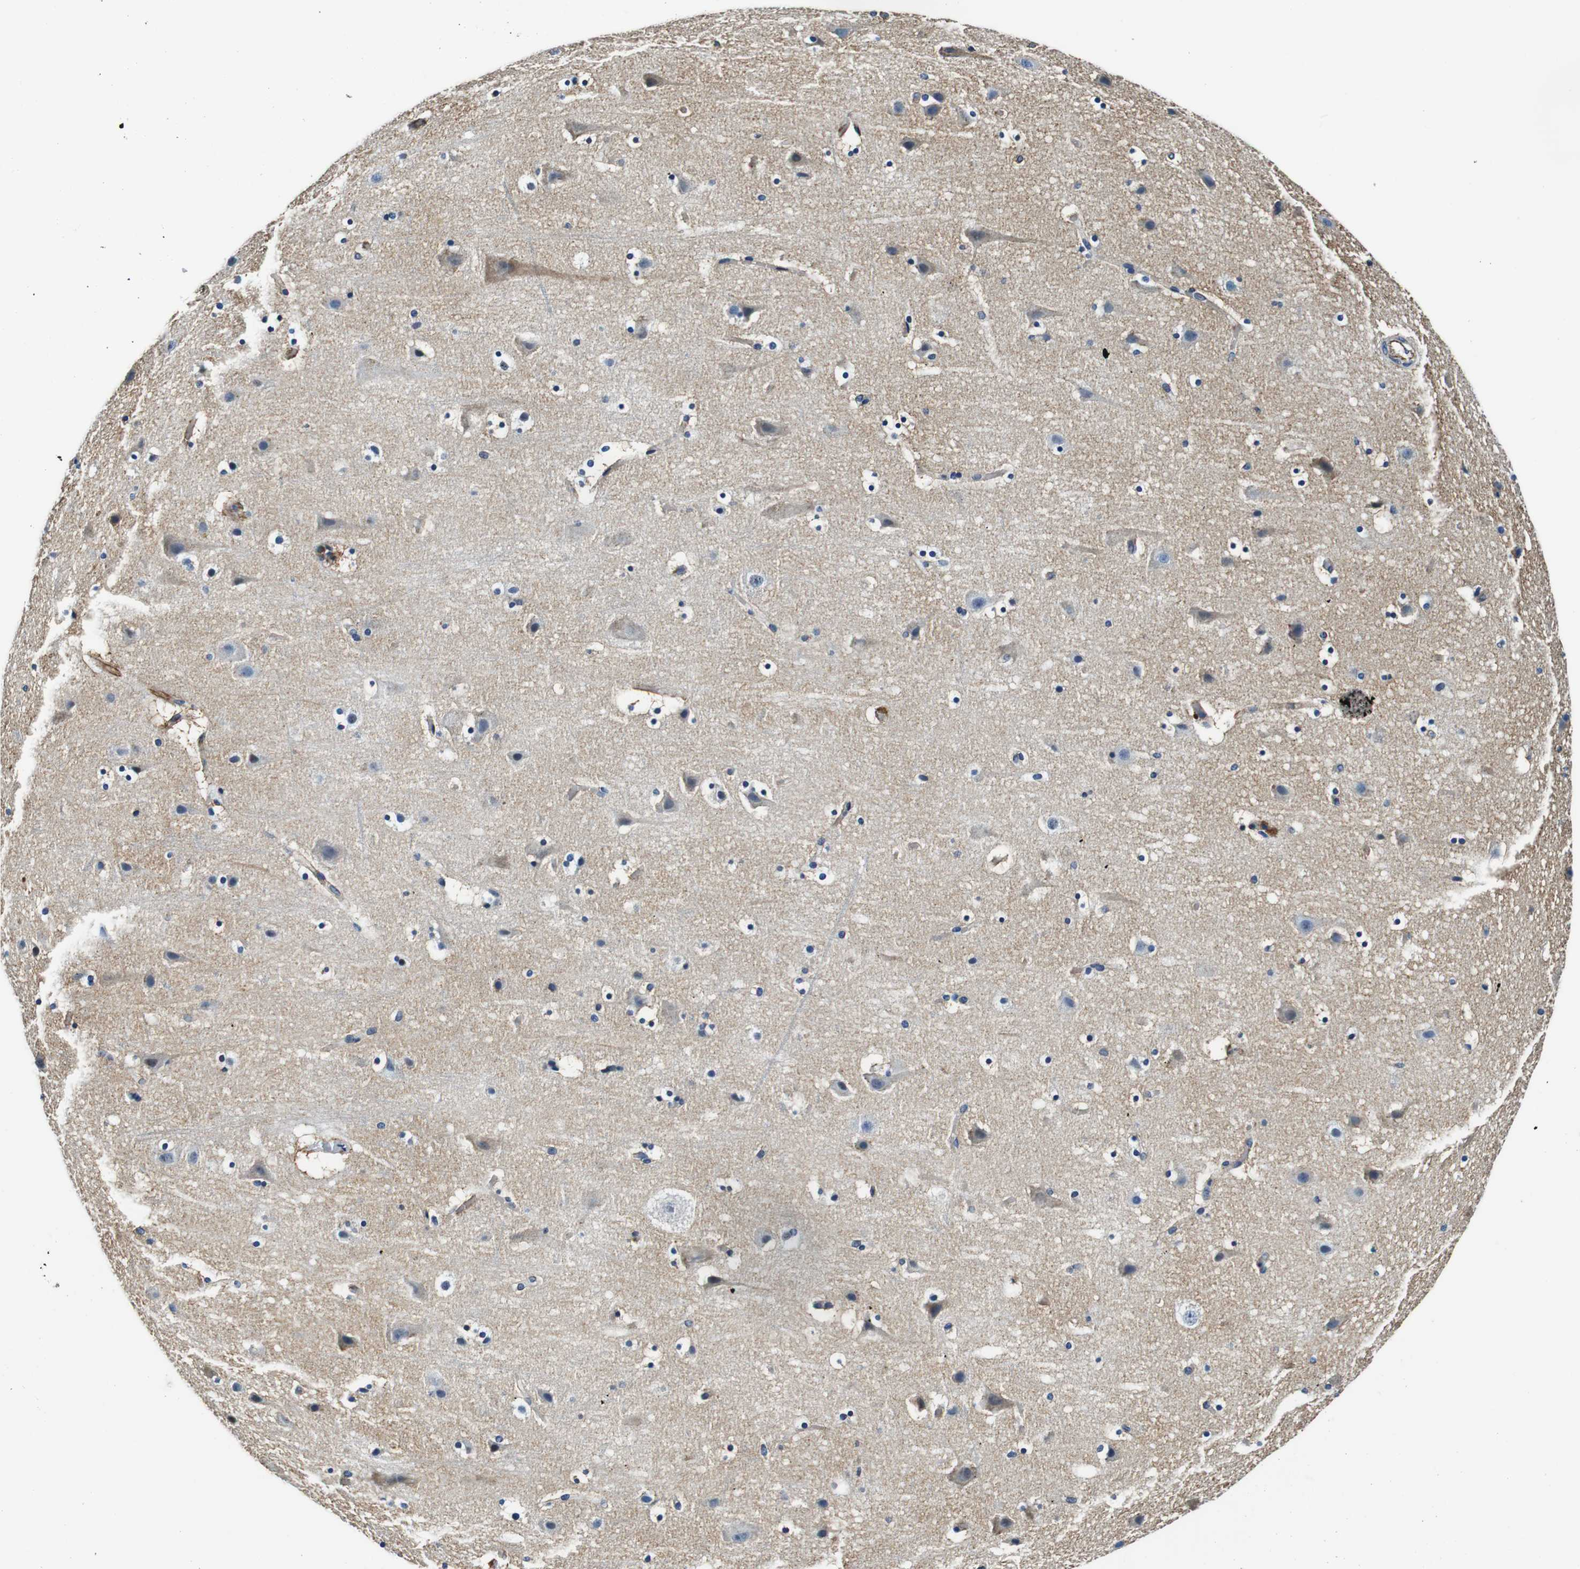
{"staining": {"intensity": "moderate", "quantity": "25%-75%", "location": "cytoplasmic/membranous"}, "tissue": "cerebral cortex", "cell_type": "Endothelial cells", "image_type": "normal", "snomed": [{"axis": "morphology", "description": "Normal tissue, NOS"}, {"axis": "topography", "description": "Cerebral cortex"}], "caption": "Immunohistochemical staining of unremarkable cerebral cortex shows 25%-75% levels of moderate cytoplasmic/membranous protein staining in about 25%-75% of endothelial cells. (DAB (3,3'-diaminobenzidine) IHC with brightfield microscopy, high magnification).", "gene": "GJE1", "patient": {"sex": "male", "age": 45}}